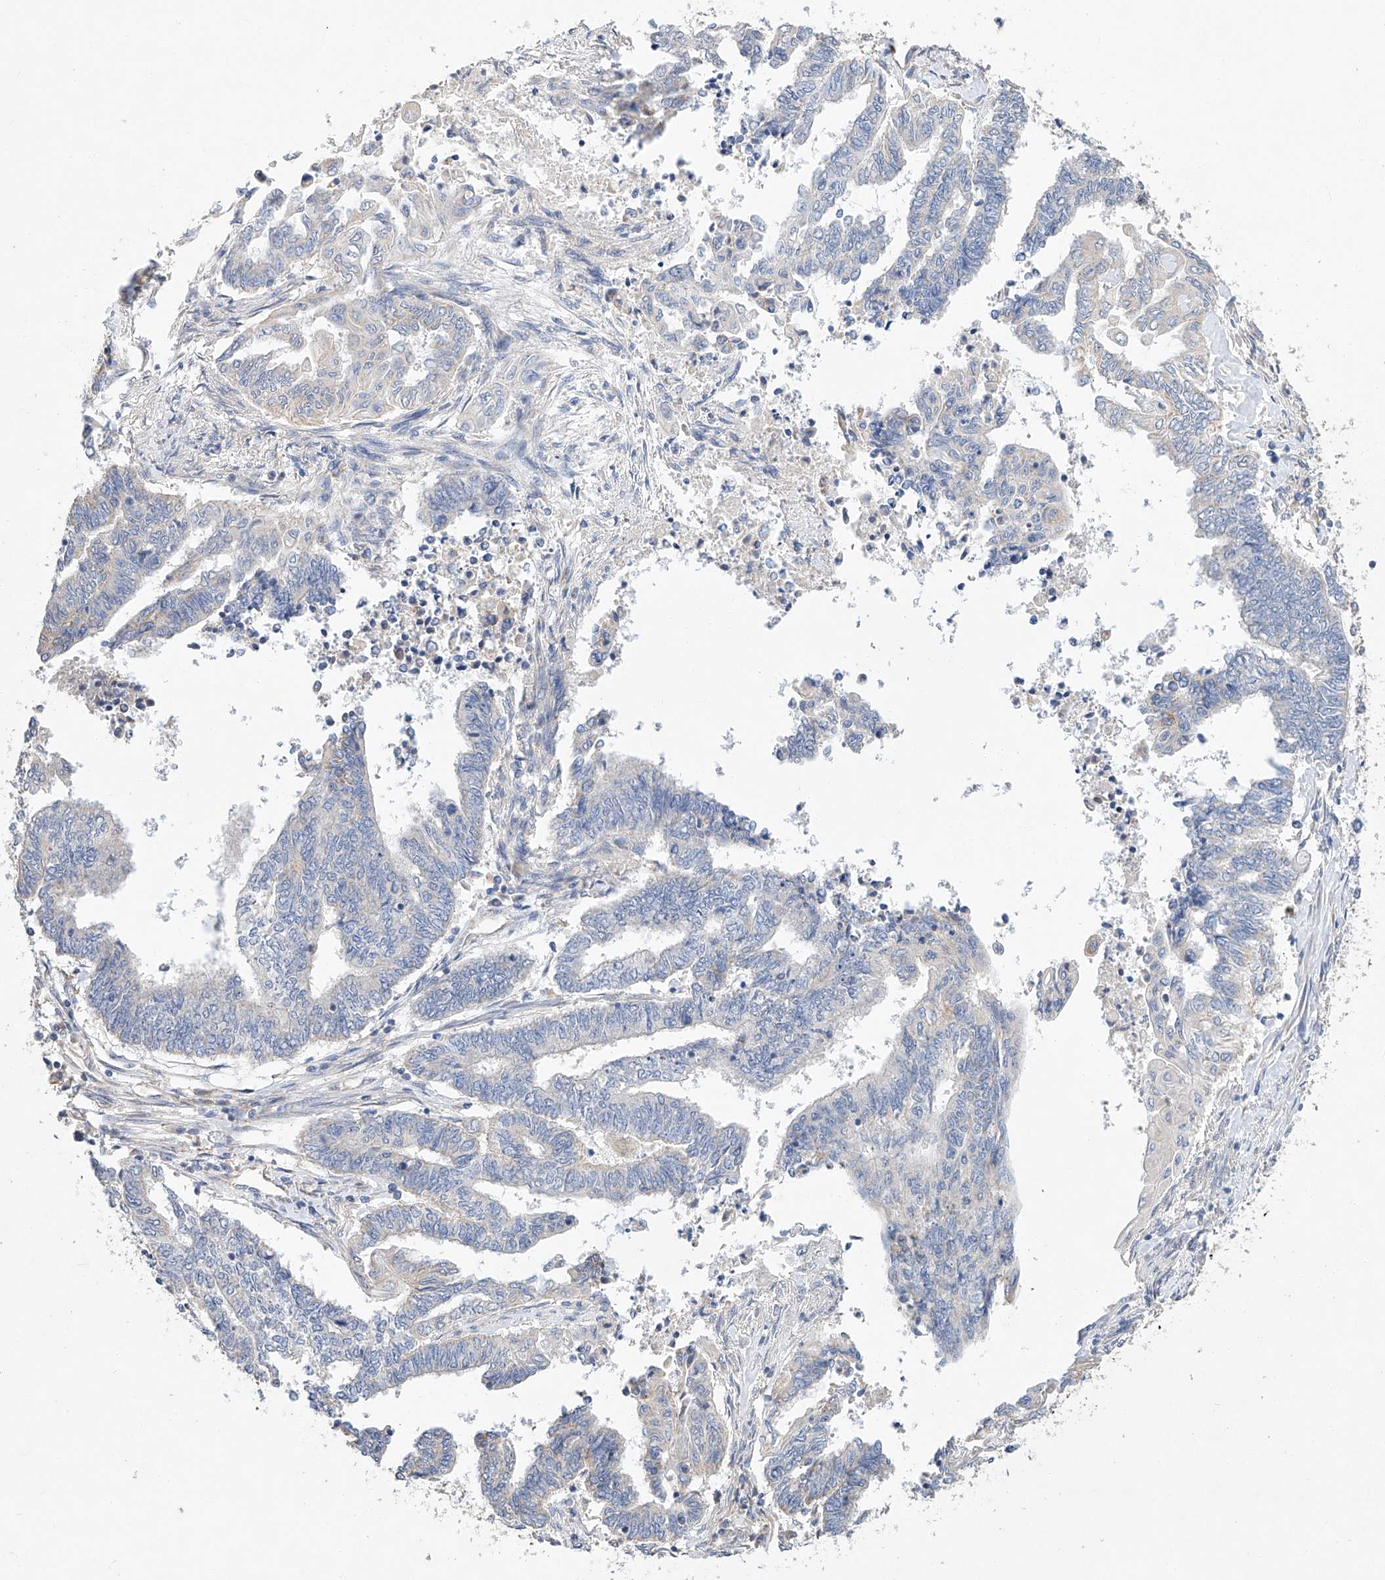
{"staining": {"intensity": "negative", "quantity": "none", "location": "none"}, "tissue": "endometrial cancer", "cell_type": "Tumor cells", "image_type": "cancer", "snomed": [{"axis": "morphology", "description": "Adenocarcinoma, NOS"}, {"axis": "topography", "description": "Uterus"}, {"axis": "topography", "description": "Endometrium"}], "caption": "Immunohistochemistry (IHC) micrograph of neoplastic tissue: human endometrial adenocarcinoma stained with DAB (3,3'-diaminobenzidine) shows no significant protein positivity in tumor cells. Brightfield microscopy of IHC stained with DAB (brown) and hematoxylin (blue), captured at high magnification.", "gene": "AMD1", "patient": {"sex": "female", "age": 70}}